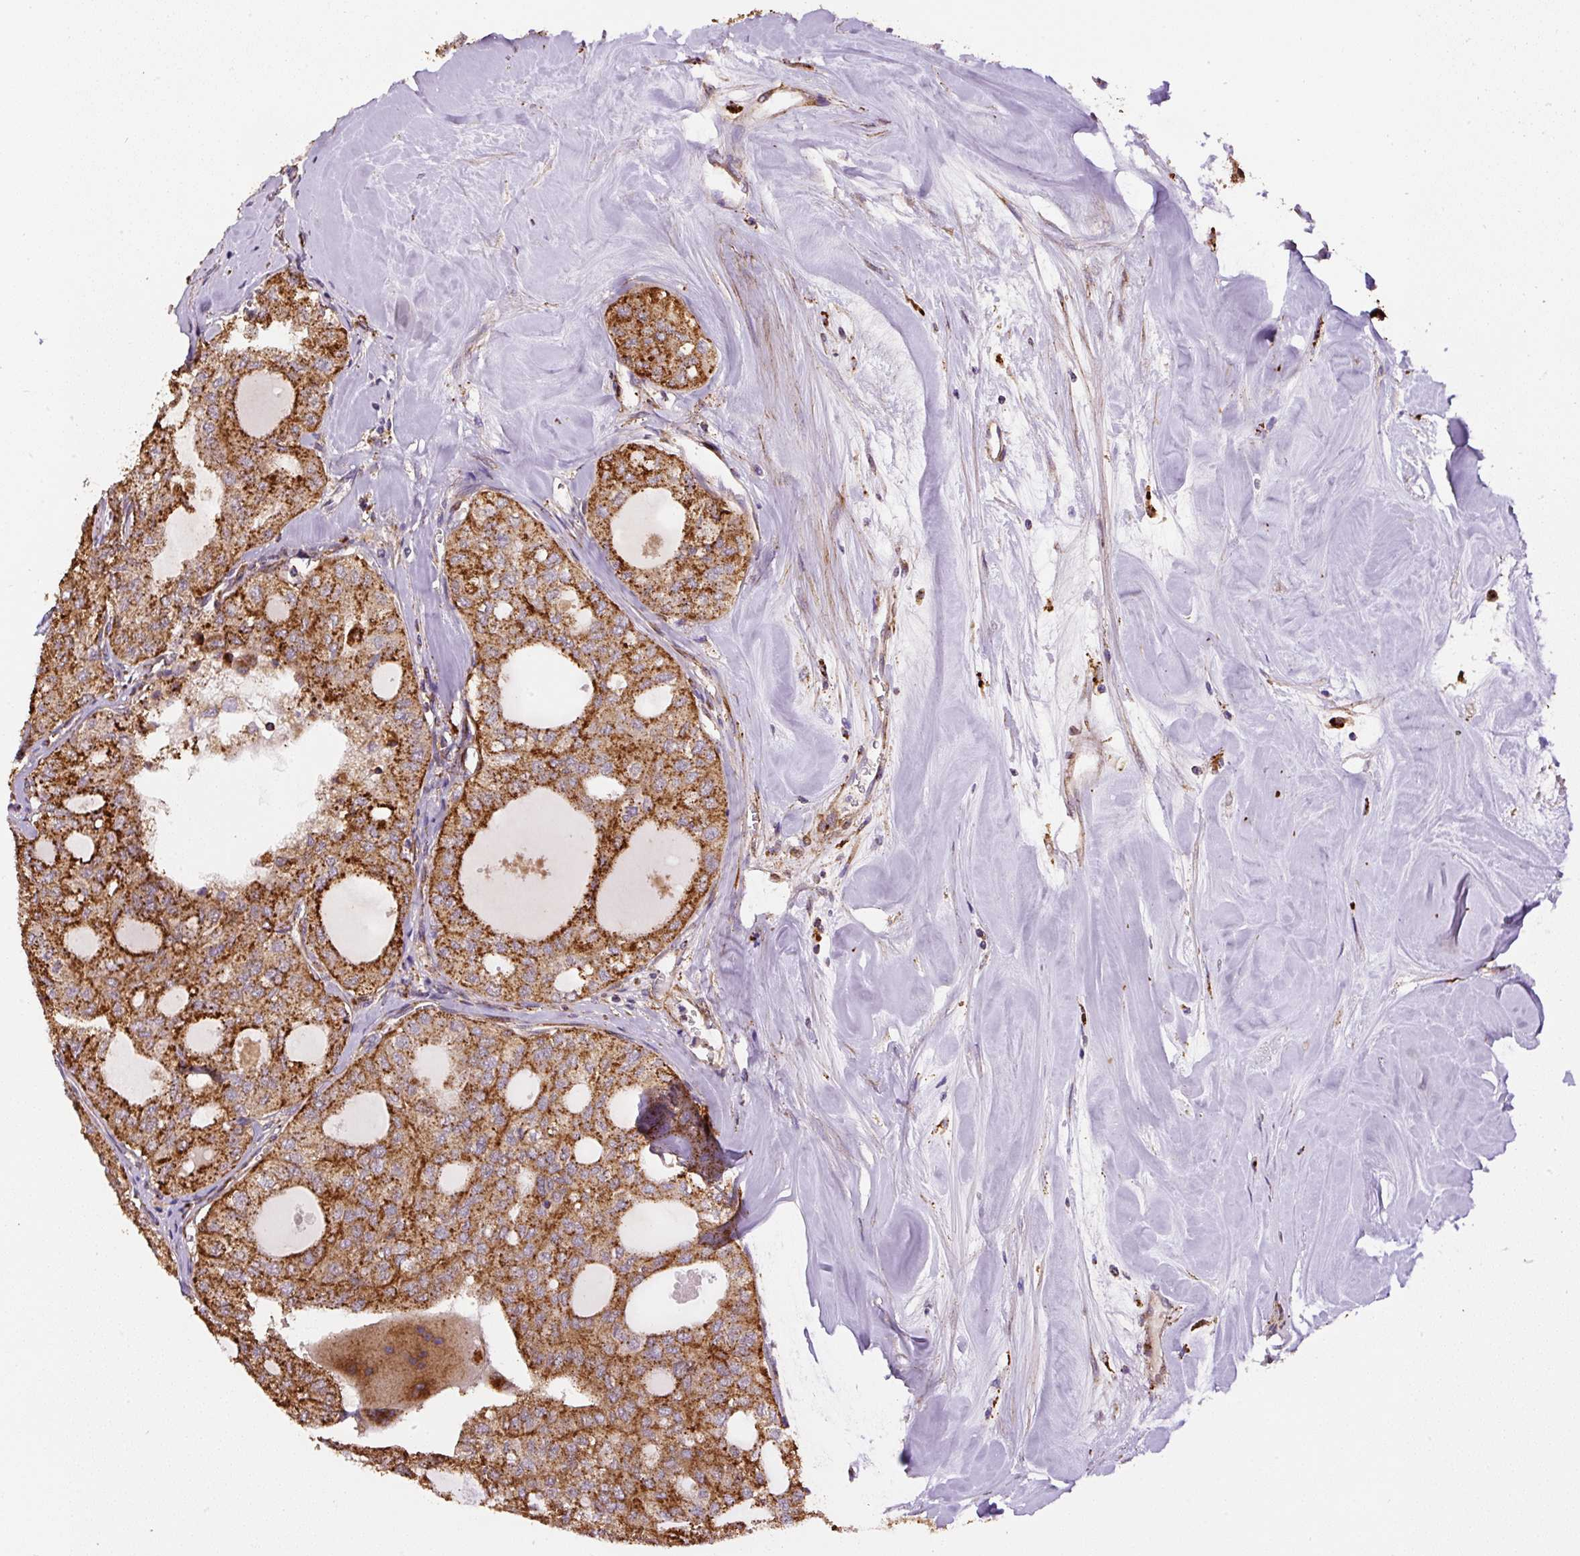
{"staining": {"intensity": "strong", "quantity": ">75%", "location": "cytoplasmic/membranous"}, "tissue": "thyroid cancer", "cell_type": "Tumor cells", "image_type": "cancer", "snomed": [{"axis": "morphology", "description": "Follicular adenoma carcinoma, NOS"}, {"axis": "topography", "description": "Thyroid gland"}], "caption": "An image of human thyroid cancer stained for a protein shows strong cytoplasmic/membranous brown staining in tumor cells.", "gene": "RNF170", "patient": {"sex": "male", "age": 75}}